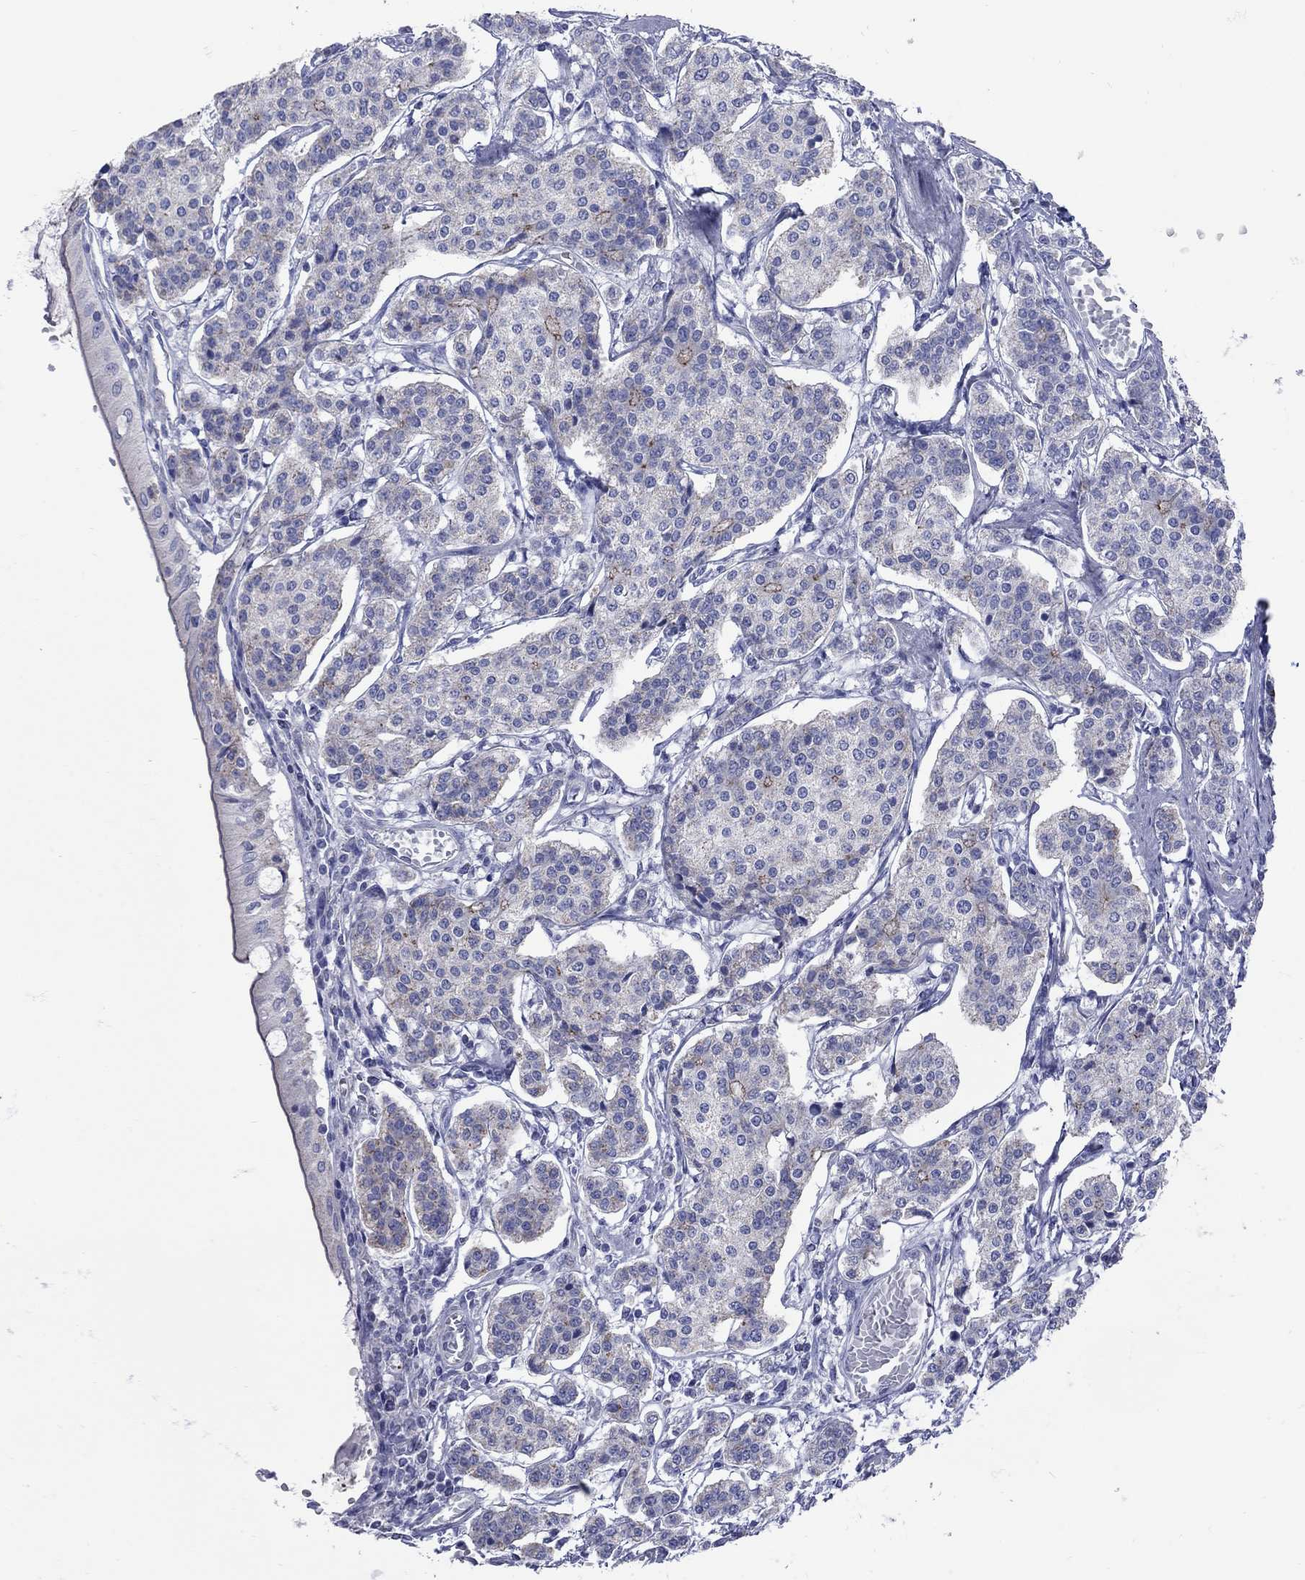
{"staining": {"intensity": "weak", "quantity": "25%-75%", "location": "cytoplasmic/membranous"}, "tissue": "carcinoid", "cell_type": "Tumor cells", "image_type": "cancer", "snomed": [{"axis": "morphology", "description": "Carcinoid, malignant, NOS"}, {"axis": "topography", "description": "Small intestine"}], "caption": "Malignant carcinoid stained with a protein marker reveals weak staining in tumor cells.", "gene": "PDZD3", "patient": {"sex": "female", "age": 65}}